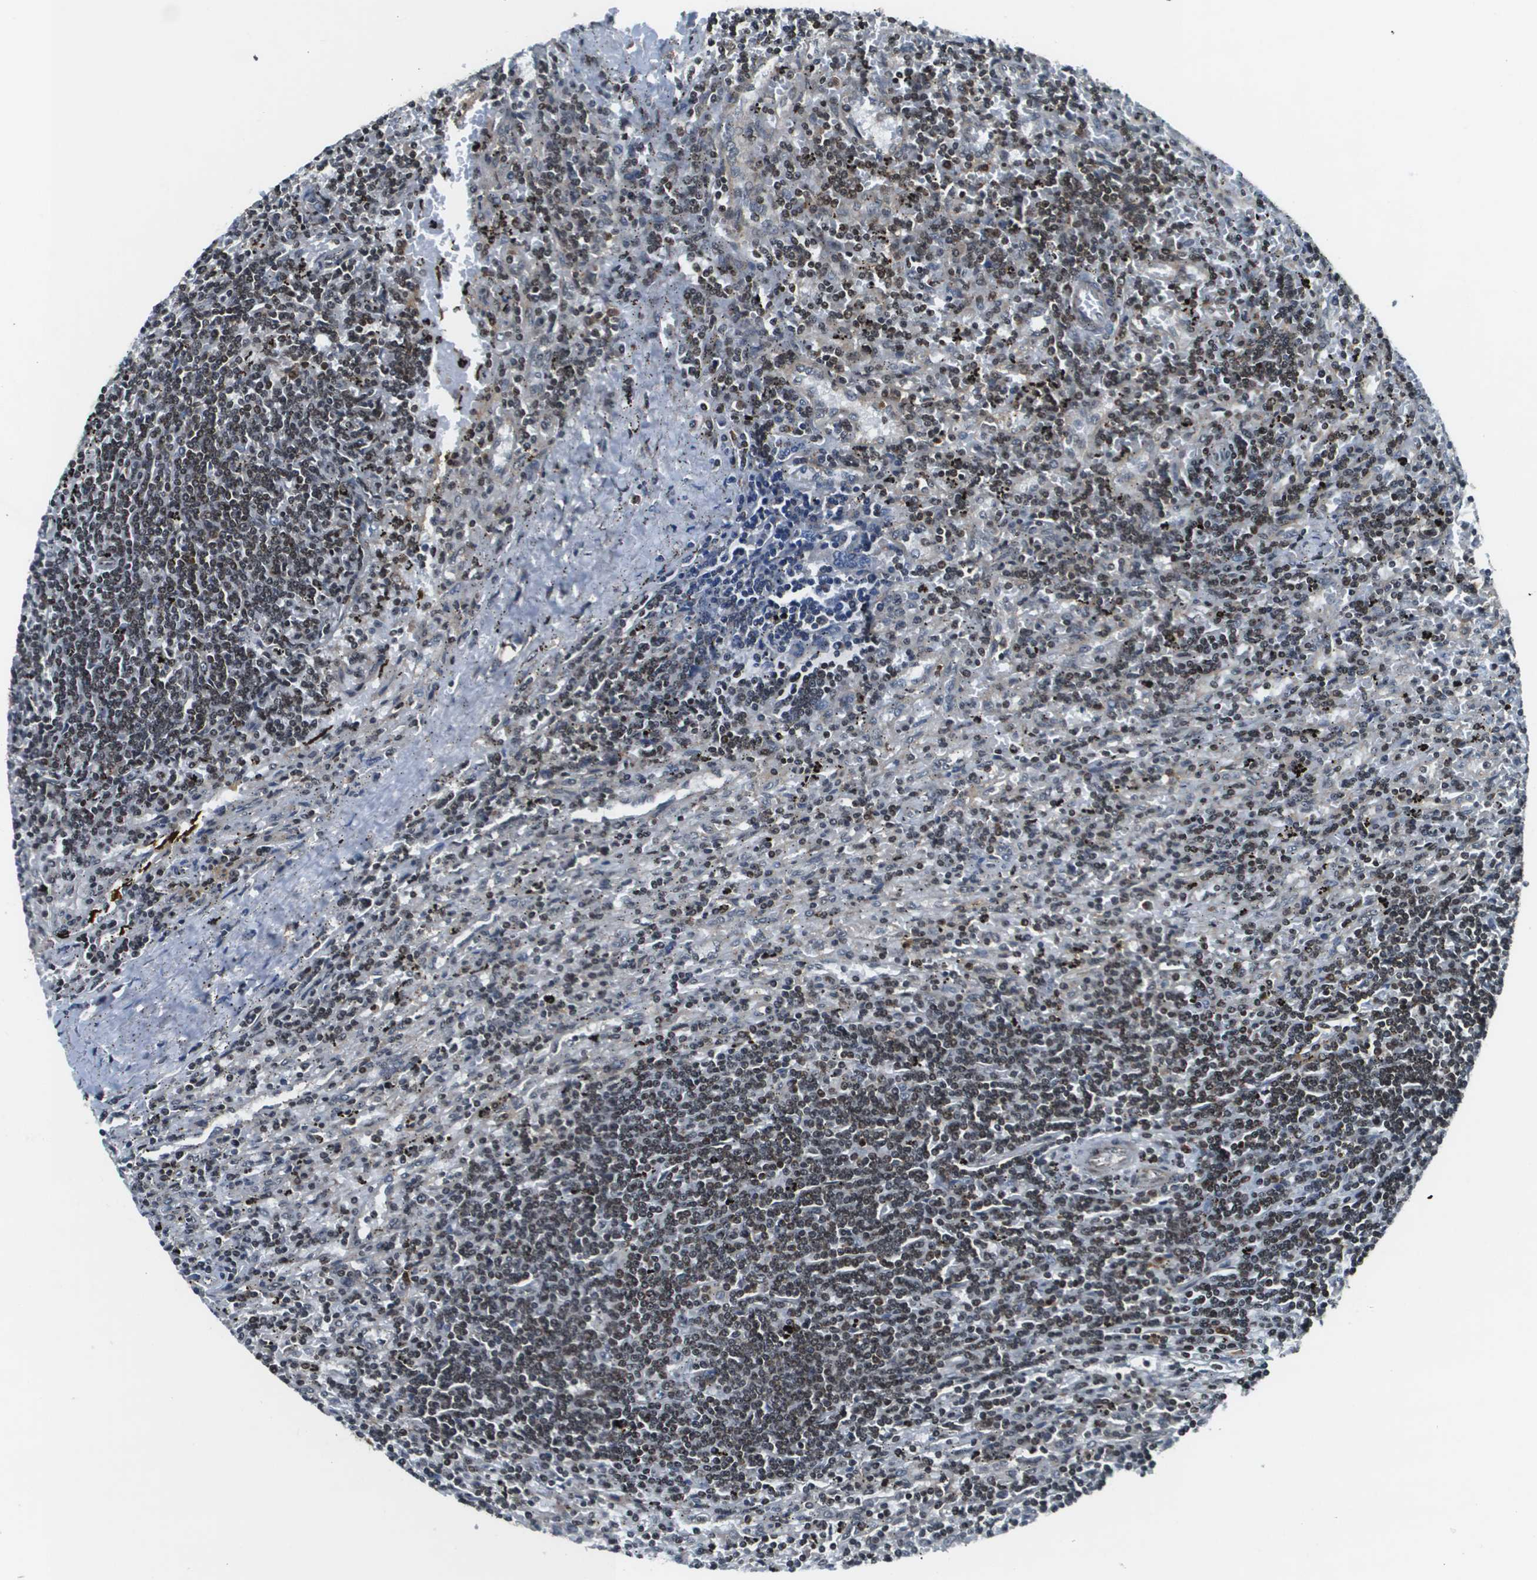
{"staining": {"intensity": "weak", "quantity": ">75%", "location": "nuclear"}, "tissue": "lymphoma", "cell_type": "Tumor cells", "image_type": "cancer", "snomed": [{"axis": "morphology", "description": "Malignant lymphoma, non-Hodgkin's type, Low grade"}, {"axis": "topography", "description": "Spleen"}], "caption": "Human malignant lymphoma, non-Hodgkin's type (low-grade) stained with a brown dye shows weak nuclear positive positivity in approximately >75% of tumor cells.", "gene": "ESYT1", "patient": {"sex": "male", "age": 76}}